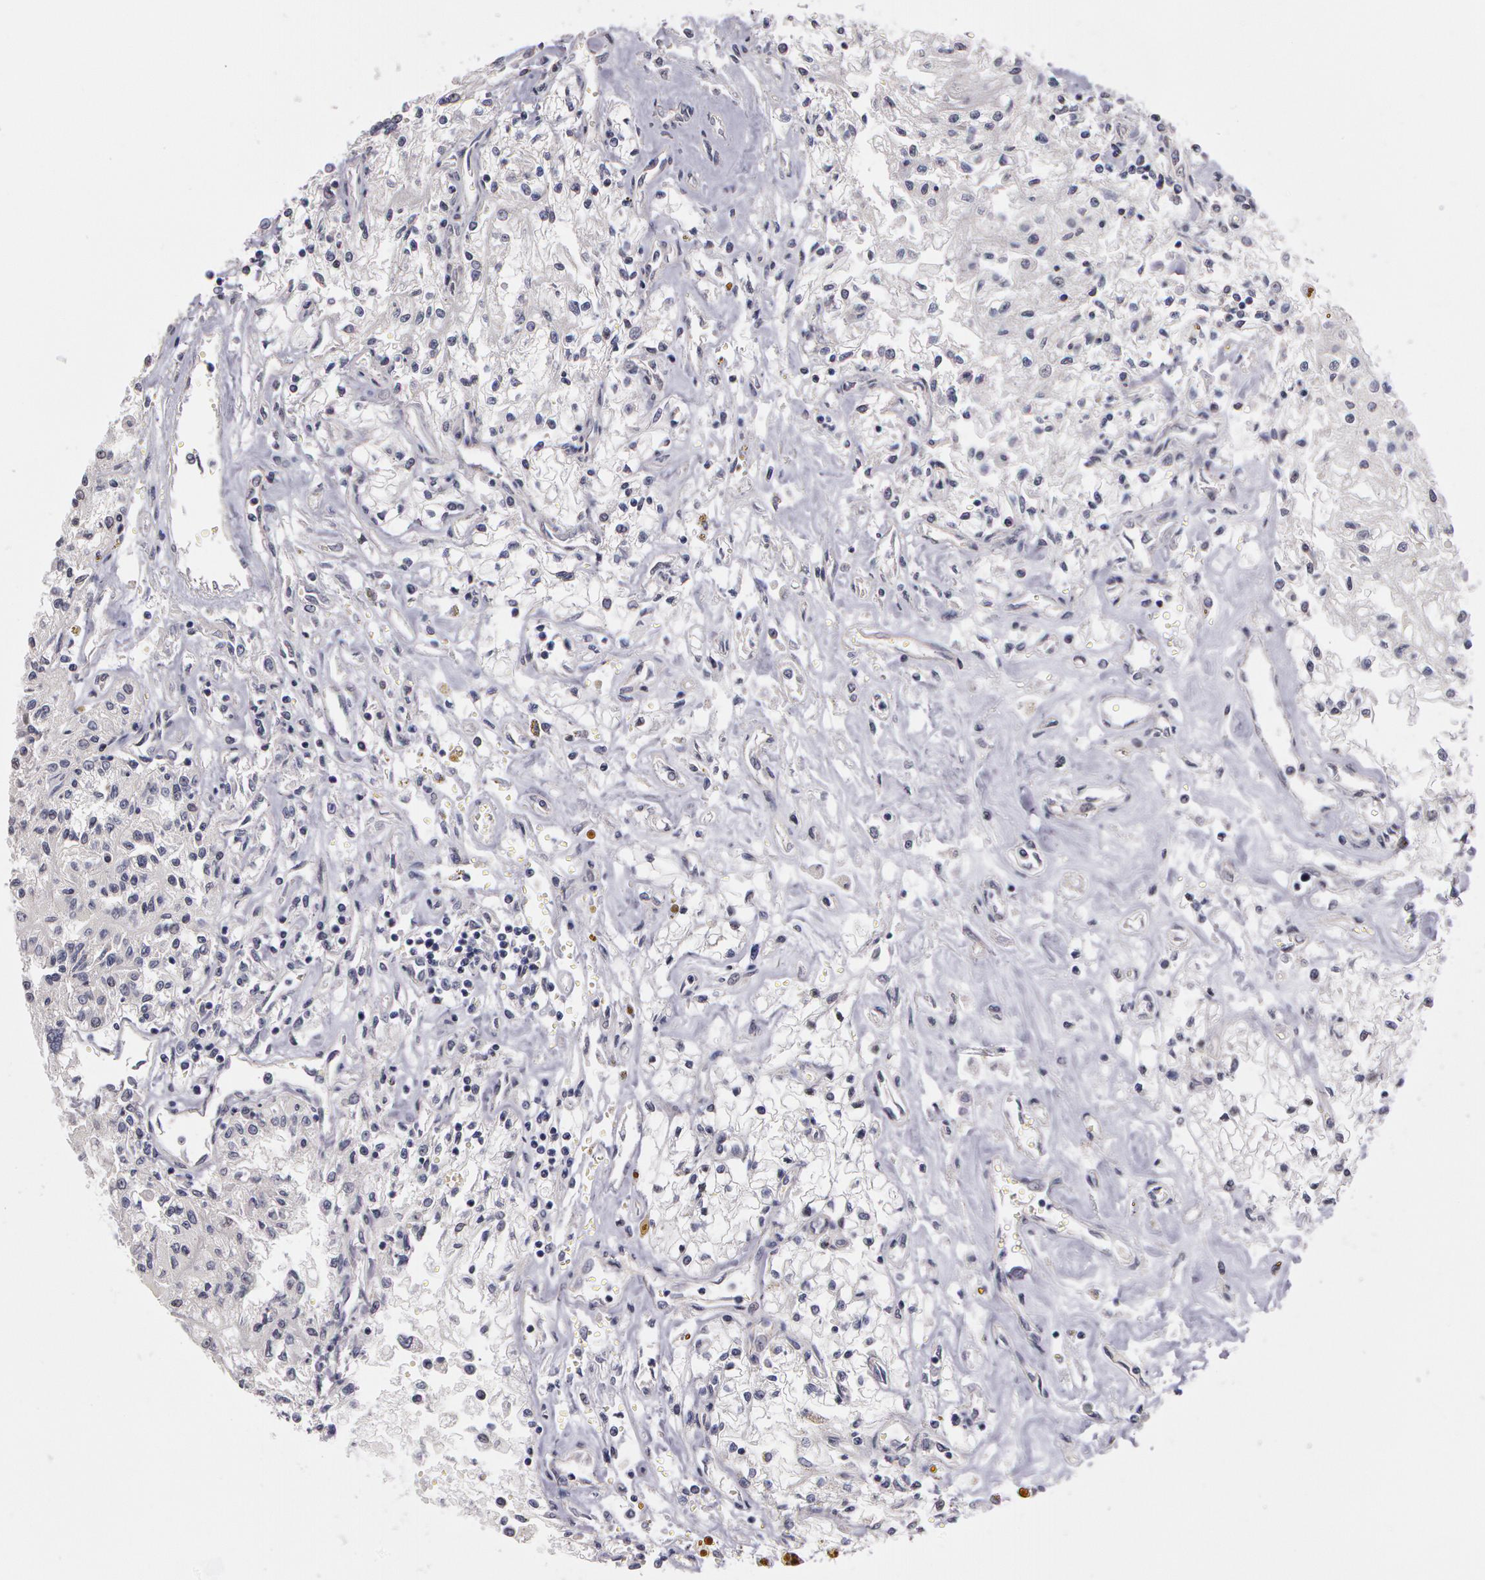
{"staining": {"intensity": "negative", "quantity": "none", "location": "none"}, "tissue": "renal cancer", "cell_type": "Tumor cells", "image_type": "cancer", "snomed": [{"axis": "morphology", "description": "Adenocarcinoma, NOS"}, {"axis": "topography", "description": "Kidney"}], "caption": "IHC histopathology image of neoplastic tissue: renal cancer stained with DAB (3,3'-diaminobenzidine) displays no significant protein staining in tumor cells.", "gene": "PRICKLE1", "patient": {"sex": "male", "age": 78}}